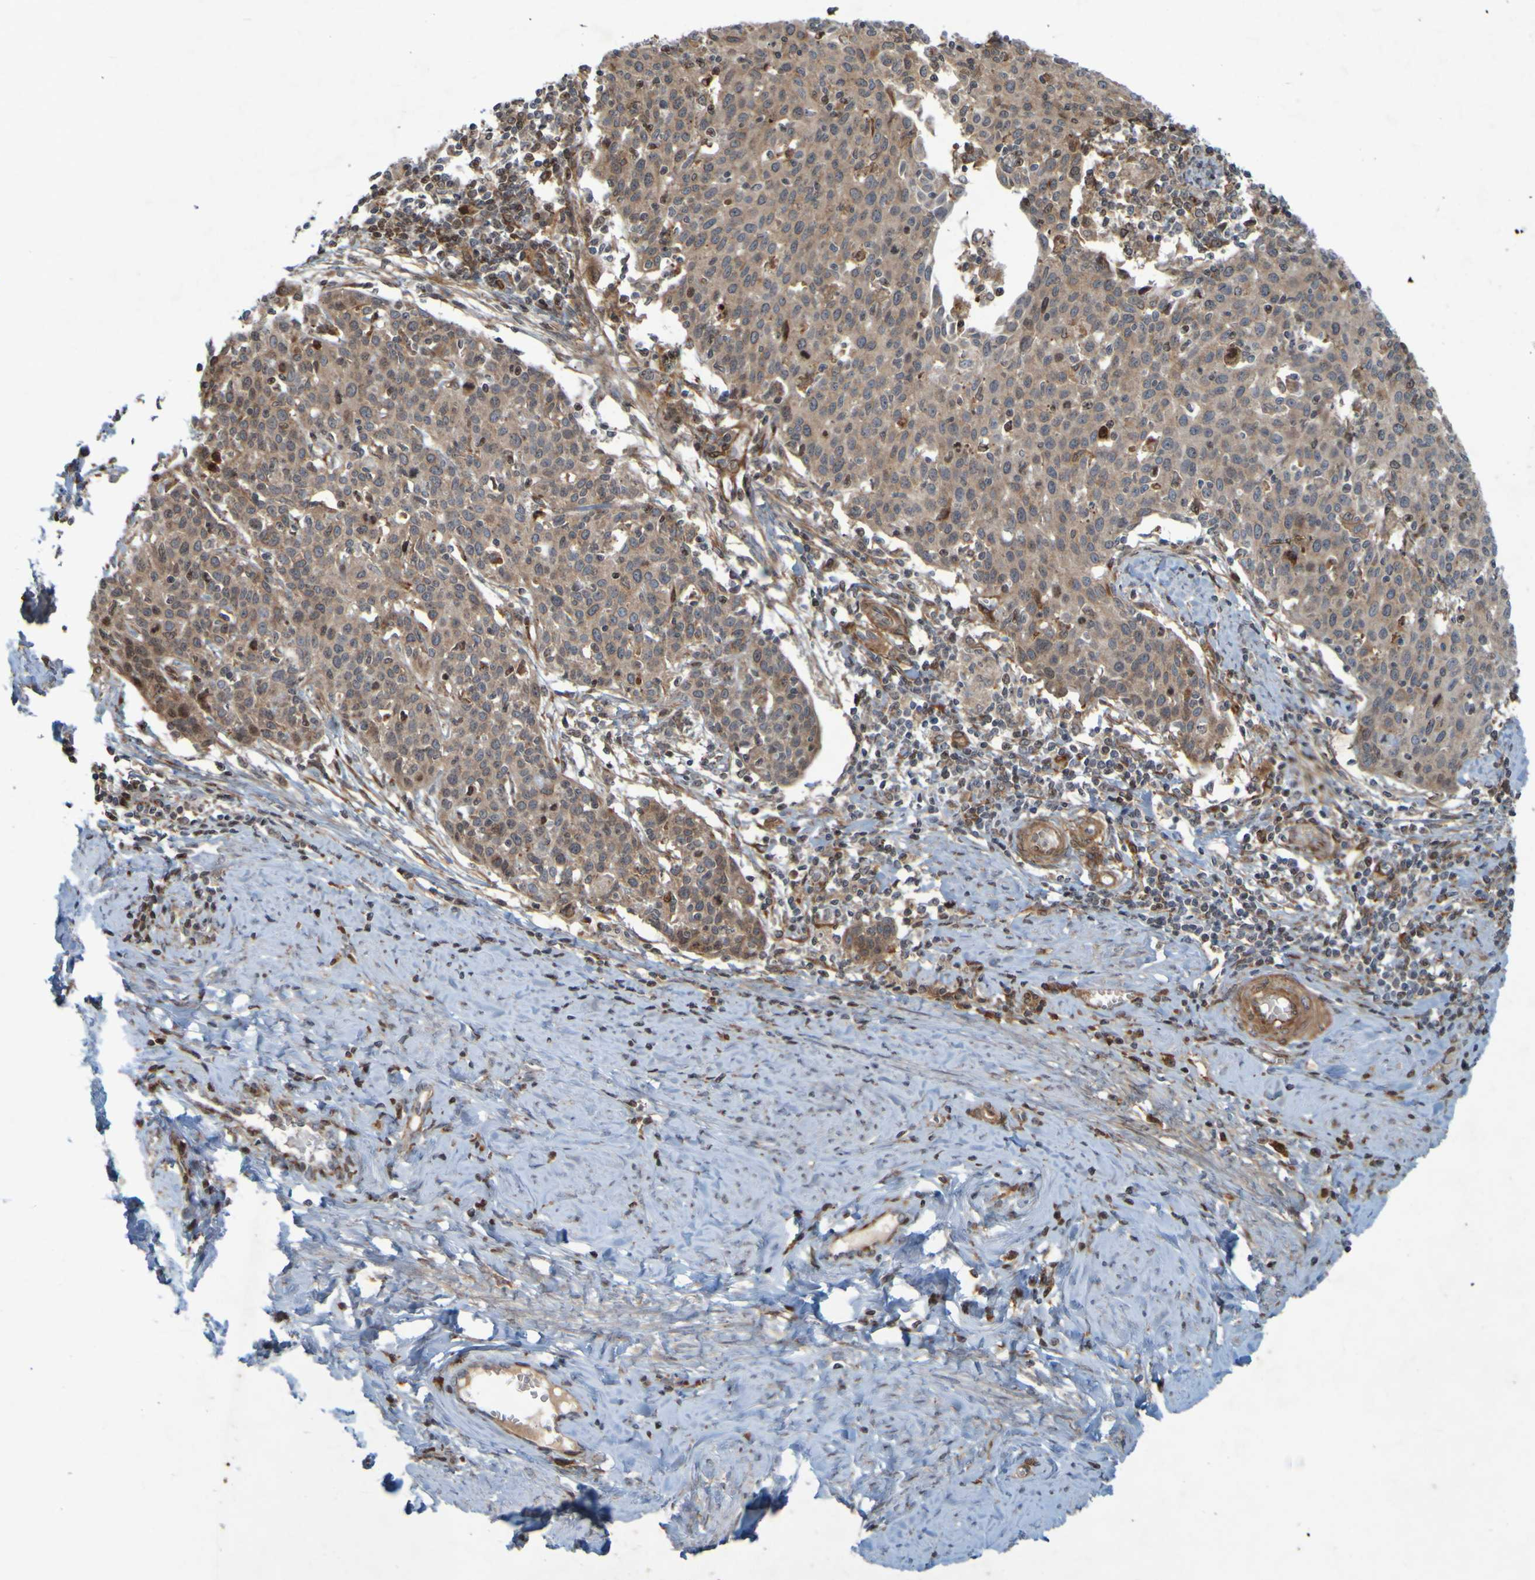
{"staining": {"intensity": "moderate", "quantity": ">75%", "location": "cytoplasmic/membranous"}, "tissue": "cervical cancer", "cell_type": "Tumor cells", "image_type": "cancer", "snomed": [{"axis": "morphology", "description": "Squamous cell carcinoma, NOS"}, {"axis": "topography", "description": "Cervix"}], "caption": "Moderate cytoplasmic/membranous protein staining is present in approximately >75% of tumor cells in cervical cancer.", "gene": "GUCY1A1", "patient": {"sex": "female", "age": 38}}